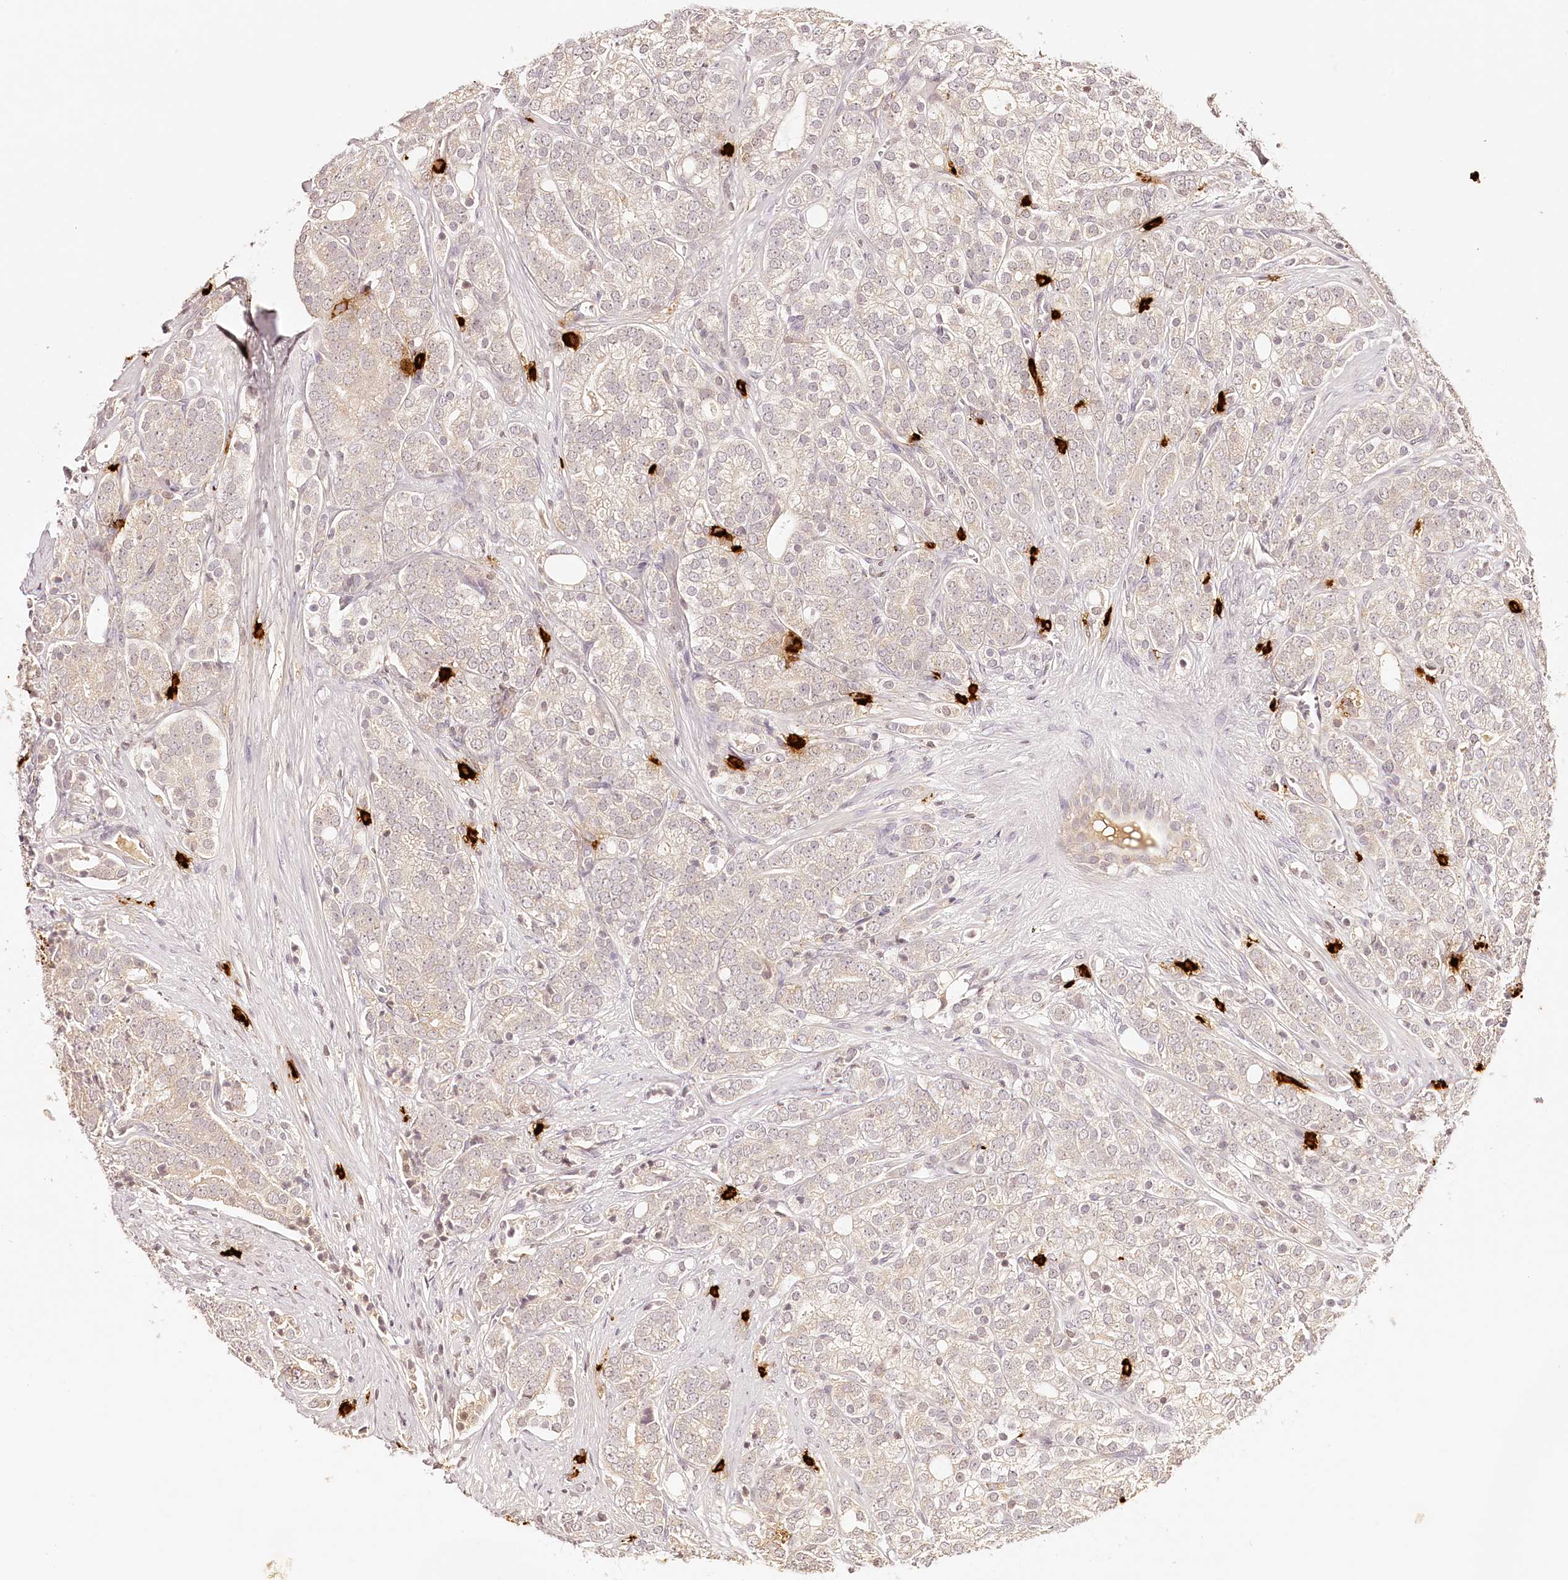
{"staining": {"intensity": "negative", "quantity": "none", "location": "none"}, "tissue": "prostate cancer", "cell_type": "Tumor cells", "image_type": "cancer", "snomed": [{"axis": "morphology", "description": "Adenocarcinoma, High grade"}, {"axis": "topography", "description": "Prostate"}], "caption": "Immunohistochemical staining of prostate adenocarcinoma (high-grade) displays no significant staining in tumor cells.", "gene": "SYNGR1", "patient": {"sex": "male", "age": 57}}